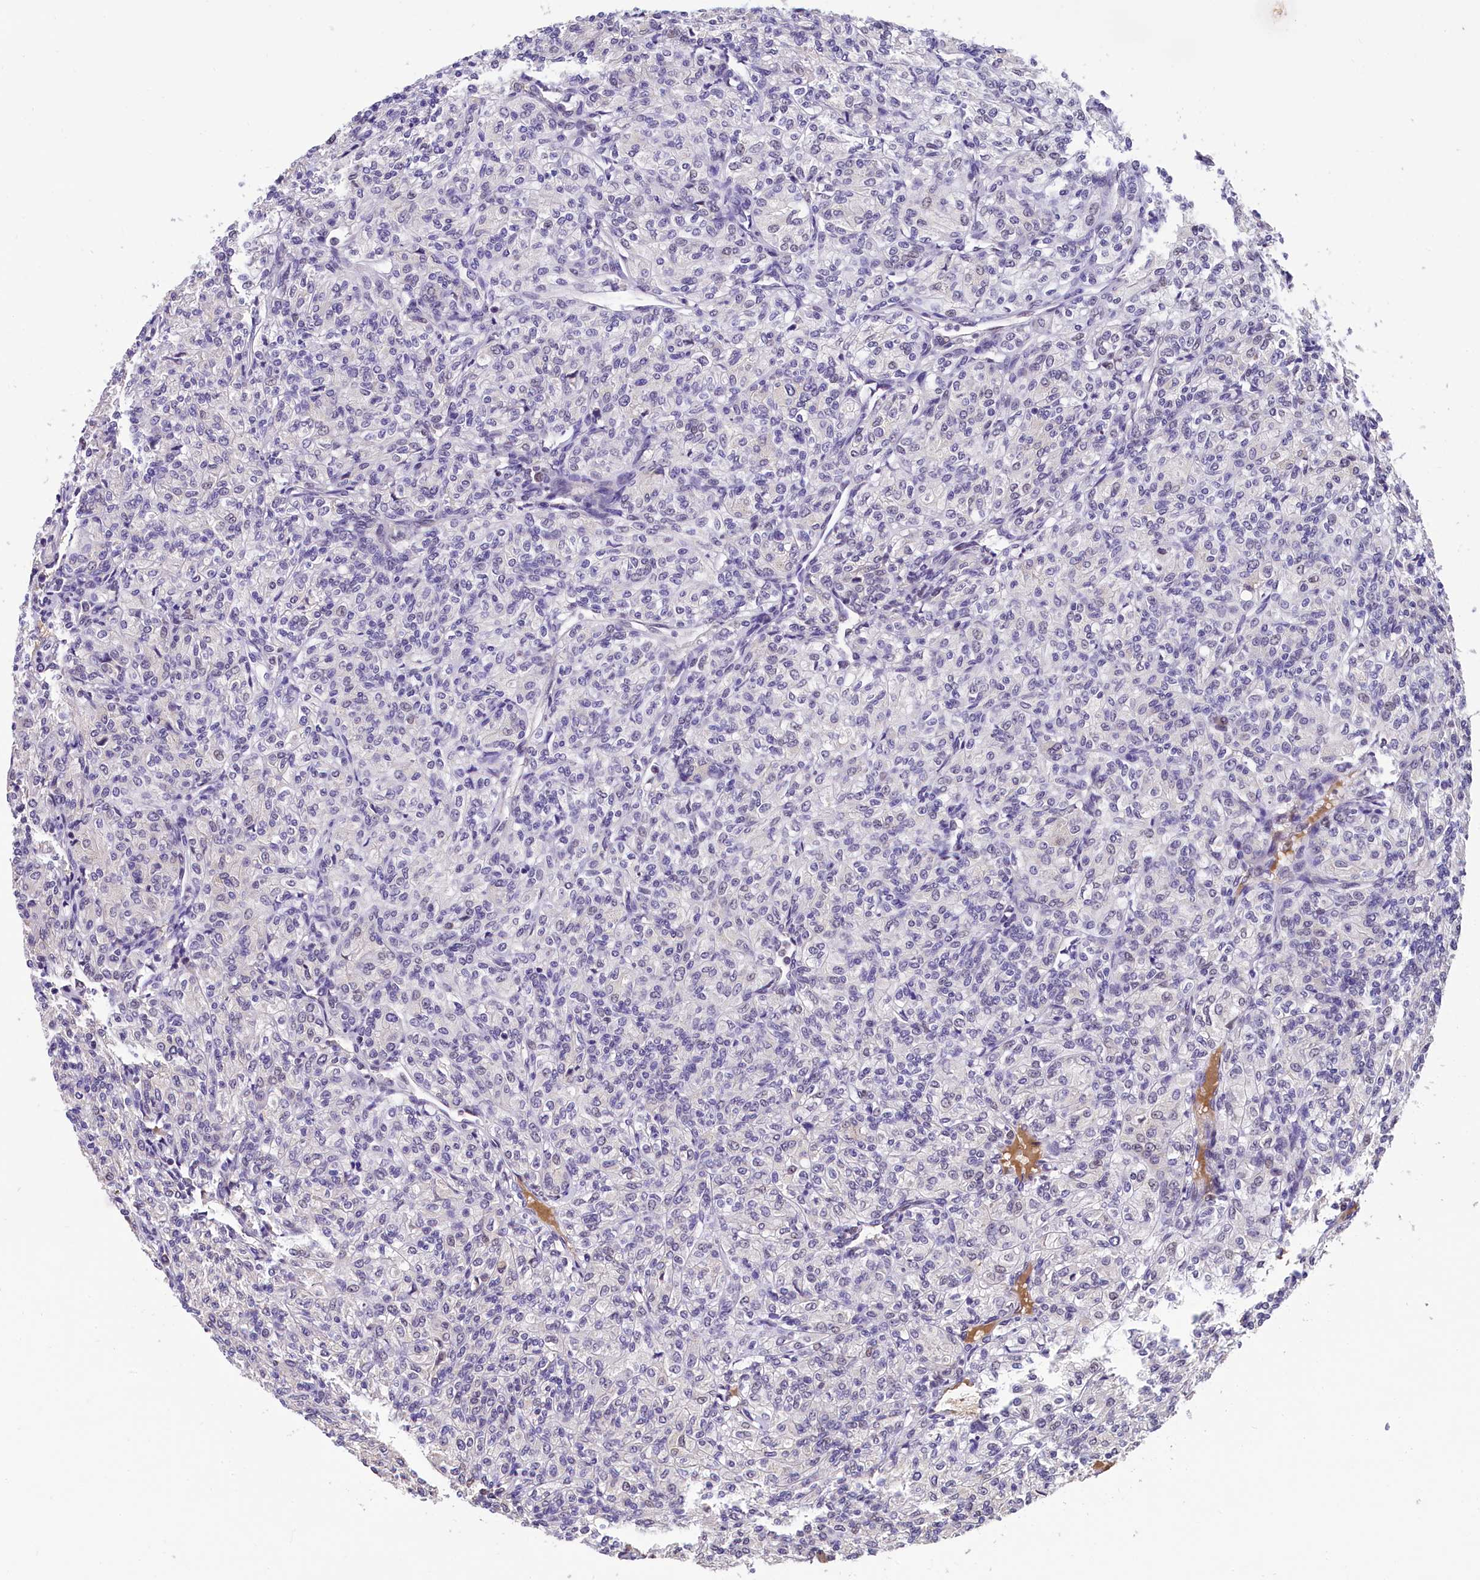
{"staining": {"intensity": "negative", "quantity": "none", "location": "none"}, "tissue": "renal cancer", "cell_type": "Tumor cells", "image_type": "cancer", "snomed": [{"axis": "morphology", "description": "Adenocarcinoma, NOS"}, {"axis": "topography", "description": "Kidney"}], "caption": "A micrograph of human renal cancer is negative for staining in tumor cells. (IHC, brightfield microscopy, high magnification).", "gene": "HECTD4", "patient": {"sex": "male", "age": 77}}